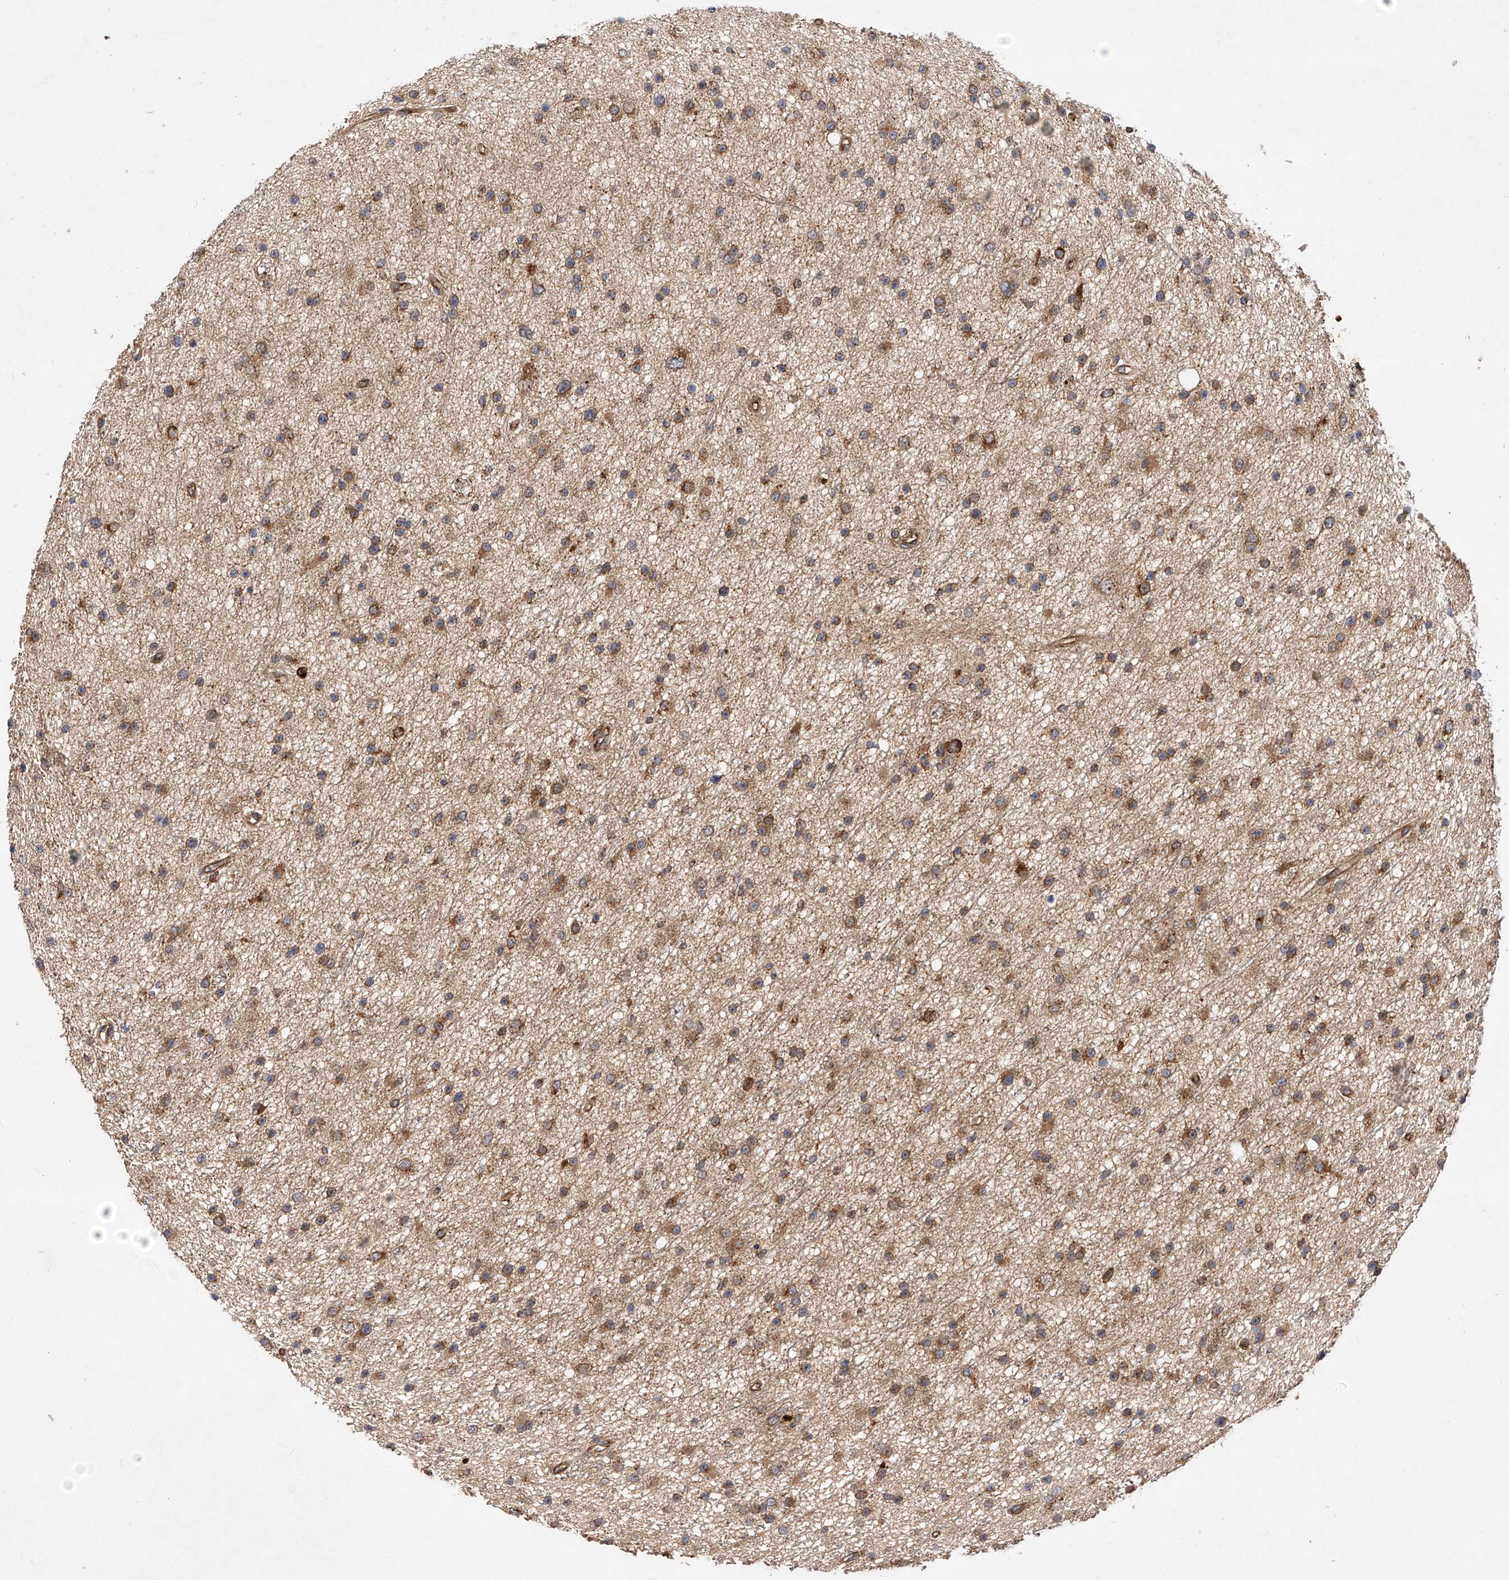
{"staining": {"intensity": "moderate", "quantity": ">75%", "location": "cytoplasmic/membranous"}, "tissue": "glioma", "cell_type": "Tumor cells", "image_type": "cancer", "snomed": [{"axis": "morphology", "description": "Glioma, malignant, Low grade"}, {"axis": "topography", "description": "Cerebral cortex"}], "caption": "Glioma stained with DAB (3,3'-diaminobenzidine) IHC shows medium levels of moderate cytoplasmic/membranous staining in approximately >75% of tumor cells.", "gene": "CFAP410", "patient": {"sex": "female", "age": 39}}